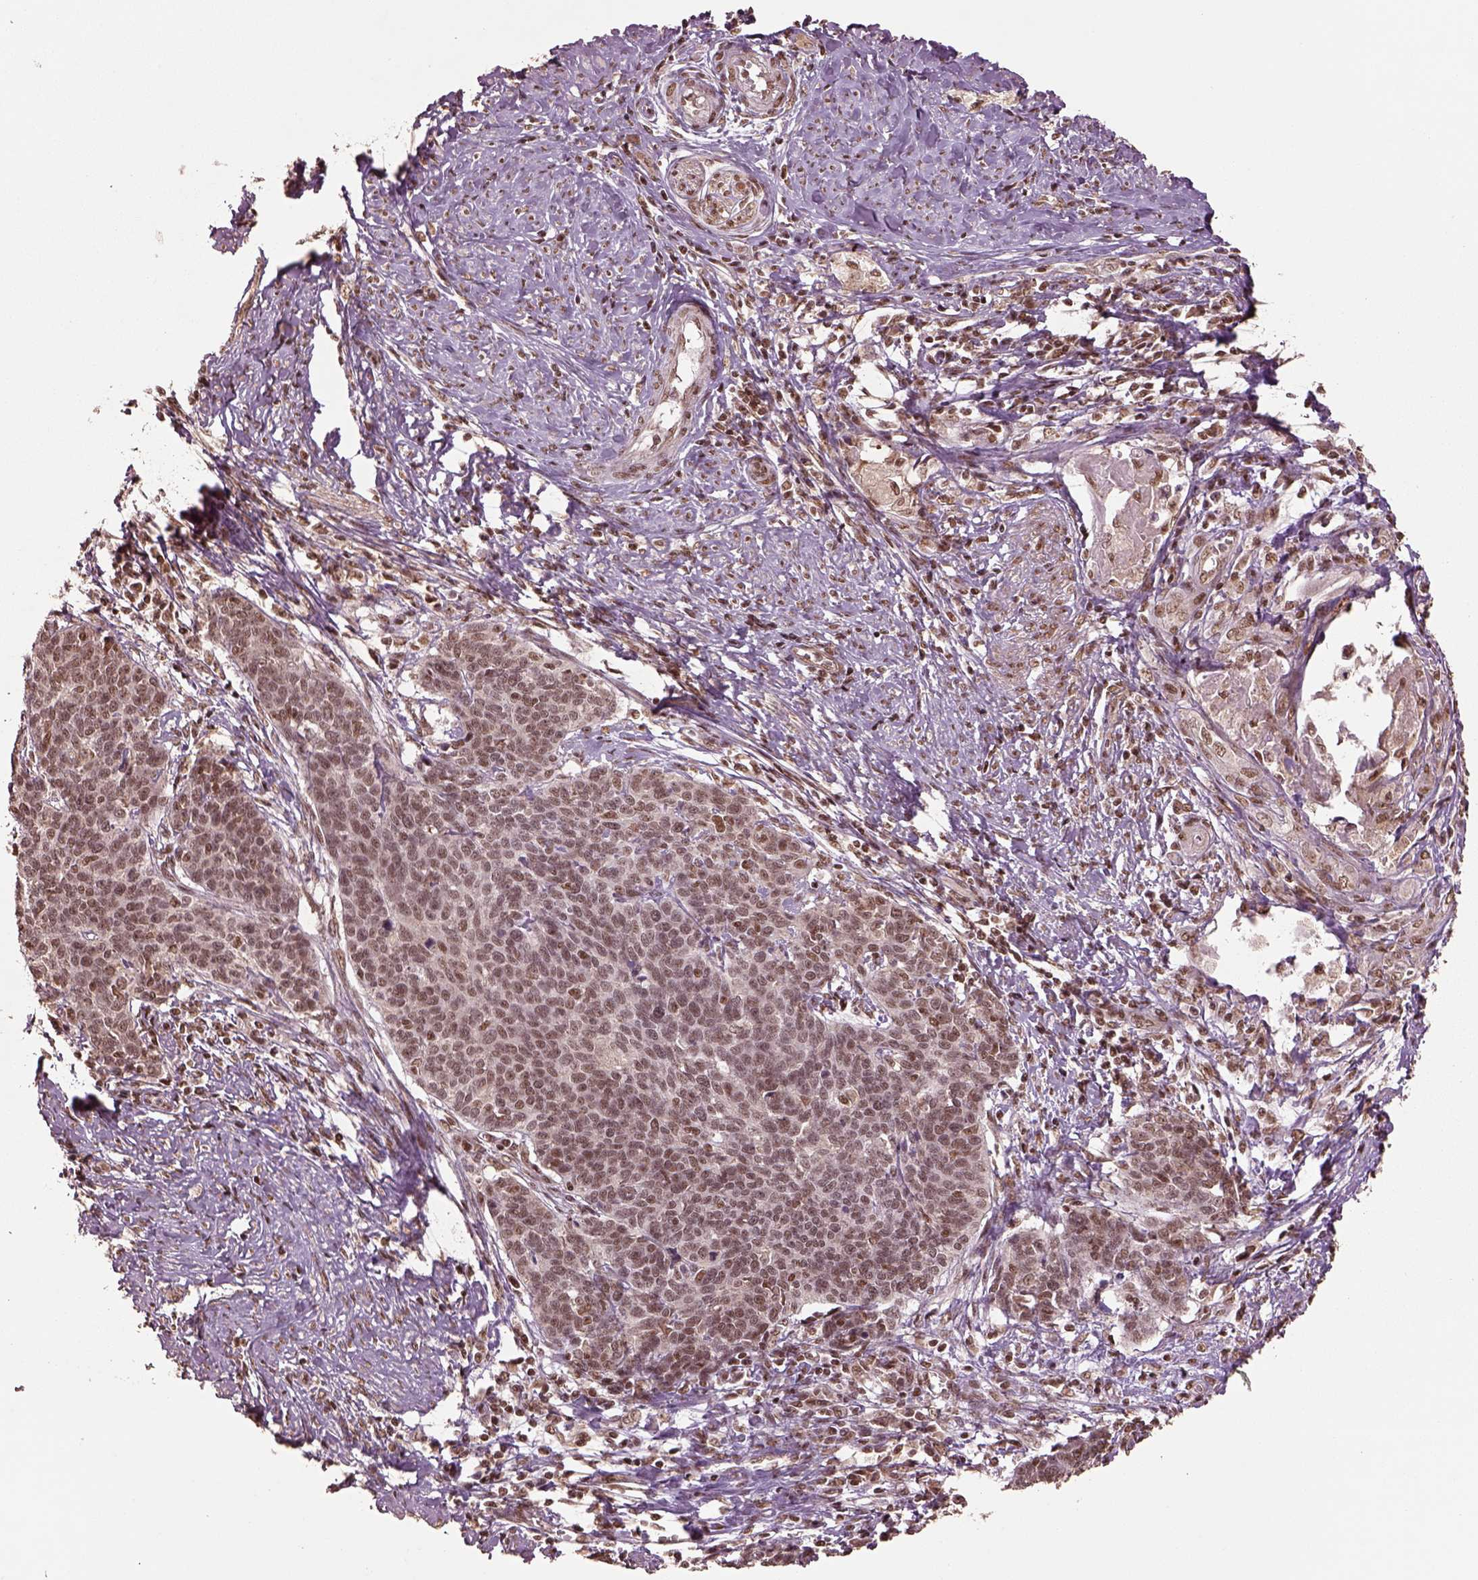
{"staining": {"intensity": "moderate", "quantity": ">75%", "location": "nuclear"}, "tissue": "cervical cancer", "cell_type": "Tumor cells", "image_type": "cancer", "snomed": [{"axis": "morphology", "description": "Squamous cell carcinoma, NOS"}, {"axis": "topography", "description": "Cervix"}], "caption": "A medium amount of moderate nuclear expression is identified in about >75% of tumor cells in cervical squamous cell carcinoma tissue.", "gene": "BRD9", "patient": {"sex": "female", "age": 39}}